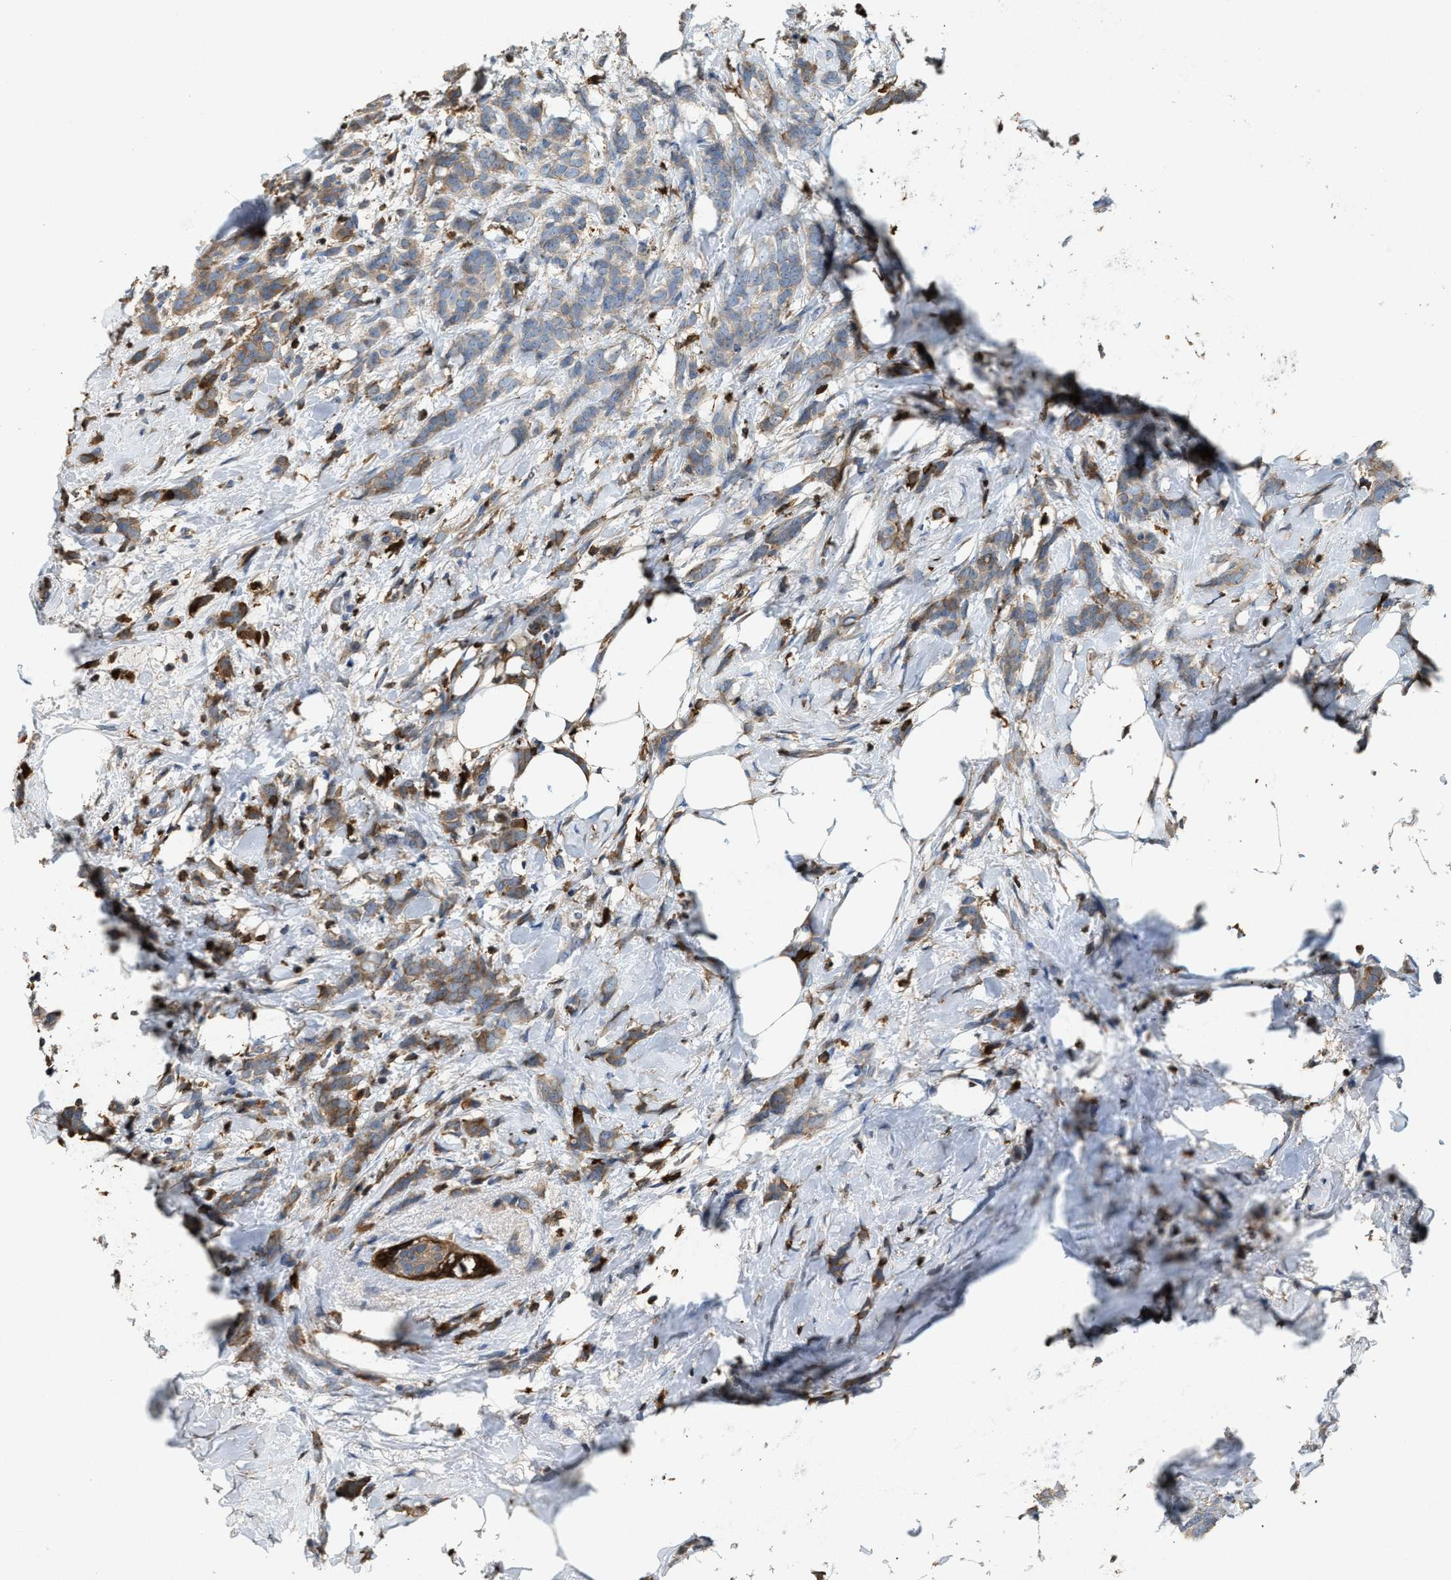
{"staining": {"intensity": "weak", "quantity": "25%-75%", "location": "cytoplasmic/membranous"}, "tissue": "breast cancer", "cell_type": "Tumor cells", "image_type": "cancer", "snomed": [{"axis": "morphology", "description": "Lobular carcinoma, in situ"}, {"axis": "morphology", "description": "Lobular carcinoma"}, {"axis": "topography", "description": "Breast"}], "caption": "Immunohistochemistry (IHC) staining of breast lobular carcinoma, which shows low levels of weak cytoplasmic/membranous positivity in about 25%-75% of tumor cells indicating weak cytoplasmic/membranous protein staining. The staining was performed using DAB (brown) for protein detection and nuclei were counterstained in hematoxylin (blue).", "gene": "SERPINB5", "patient": {"sex": "female", "age": 41}}